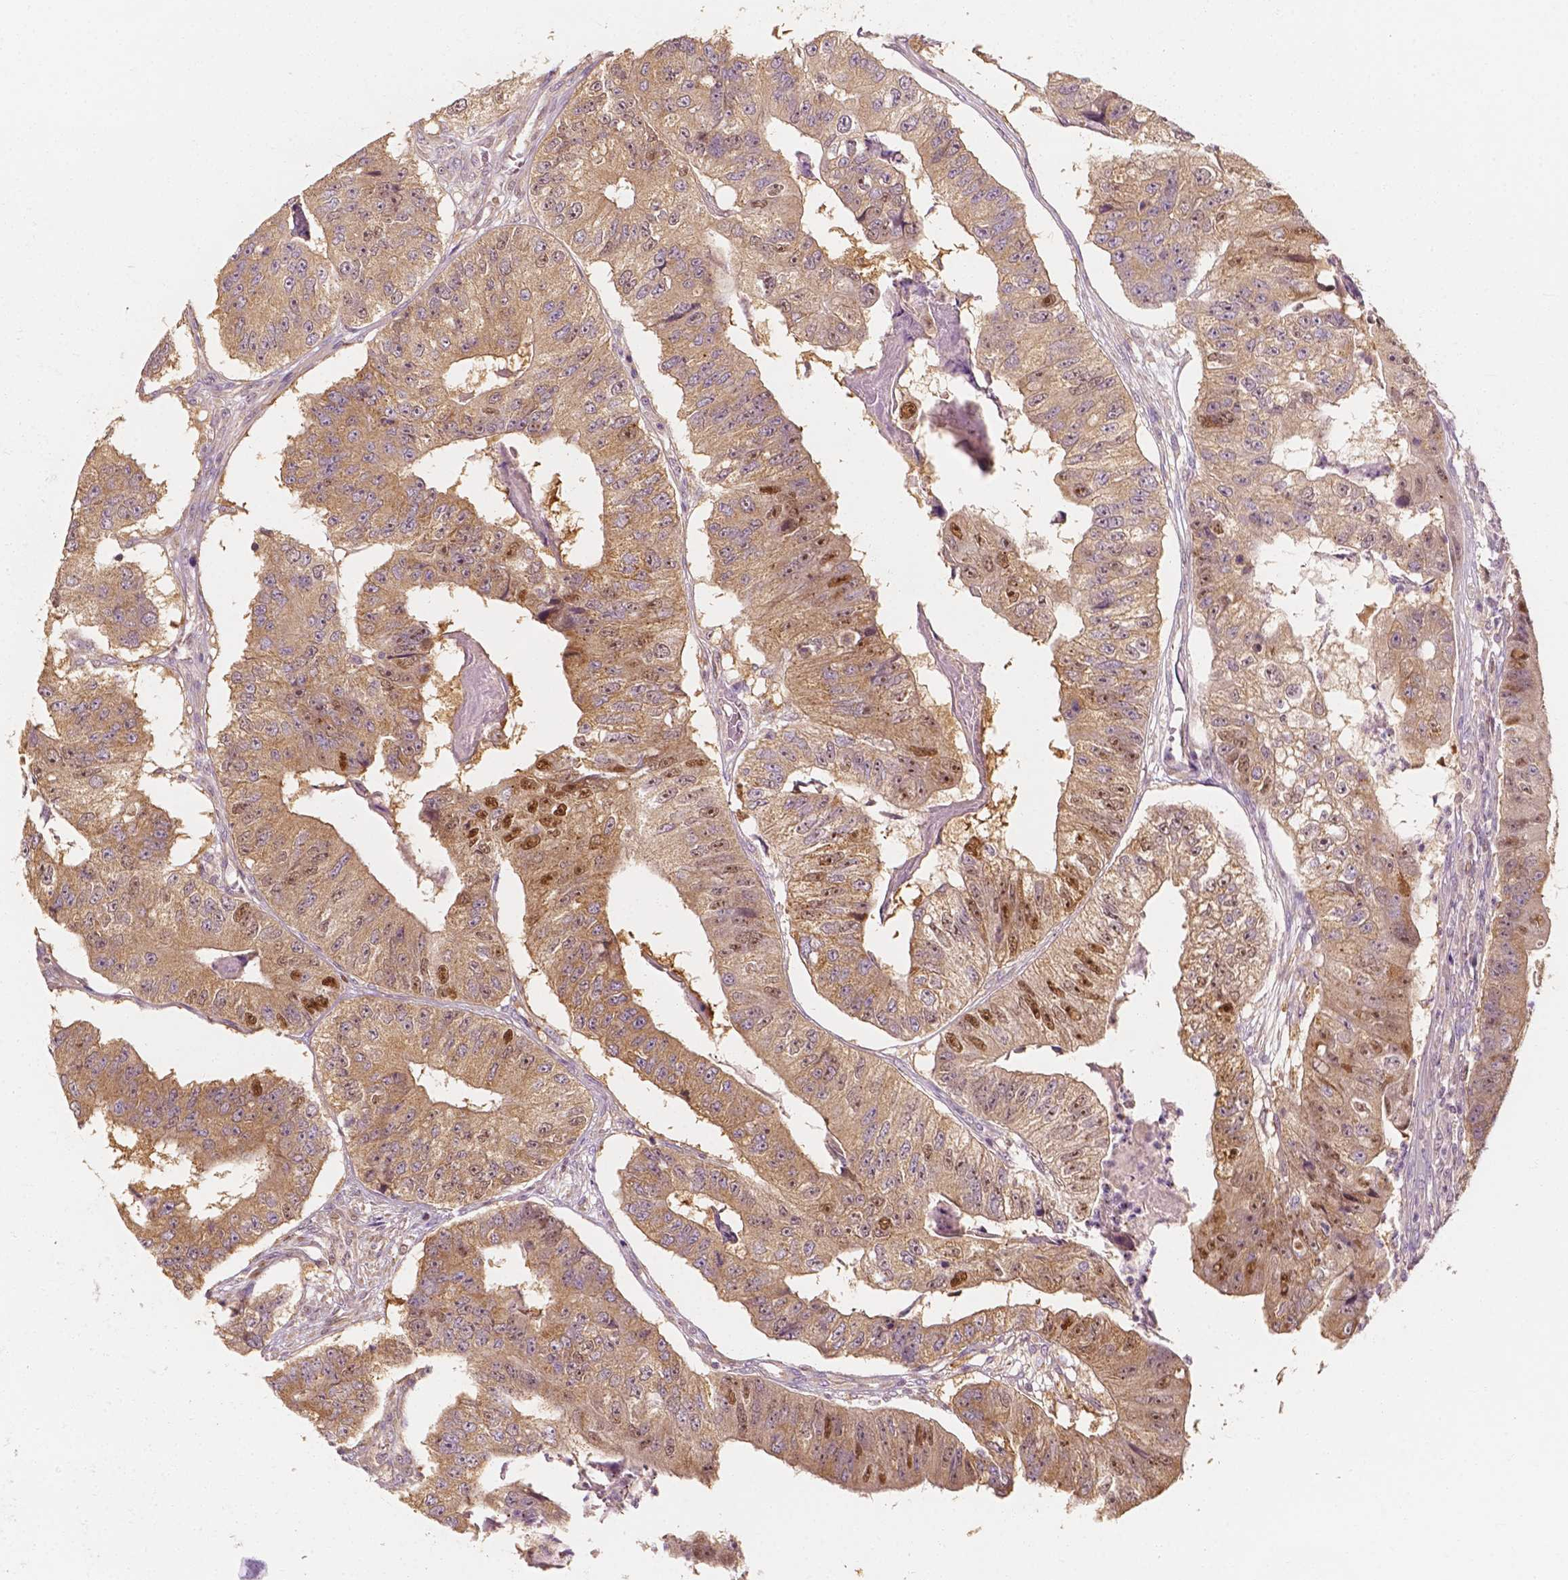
{"staining": {"intensity": "moderate", "quantity": ">75%", "location": "cytoplasmic/membranous,nuclear"}, "tissue": "colorectal cancer", "cell_type": "Tumor cells", "image_type": "cancer", "snomed": [{"axis": "morphology", "description": "Adenocarcinoma, NOS"}, {"axis": "topography", "description": "Colon"}], "caption": "Immunohistochemistry (IHC) staining of adenocarcinoma (colorectal), which displays medium levels of moderate cytoplasmic/membranous and nuclear staining in about >75% of tumor cells indicating moderate cytoplasmic/membranous and nuclear protein staining. The staining was performed using DAB (3,3'-diaminobenzidine) (brown) for protein detection and nuclei were counterstained in hematoxylin (blue).", "gene": "TBC1D17", "patient": {"sex": "female", "age": 67}}